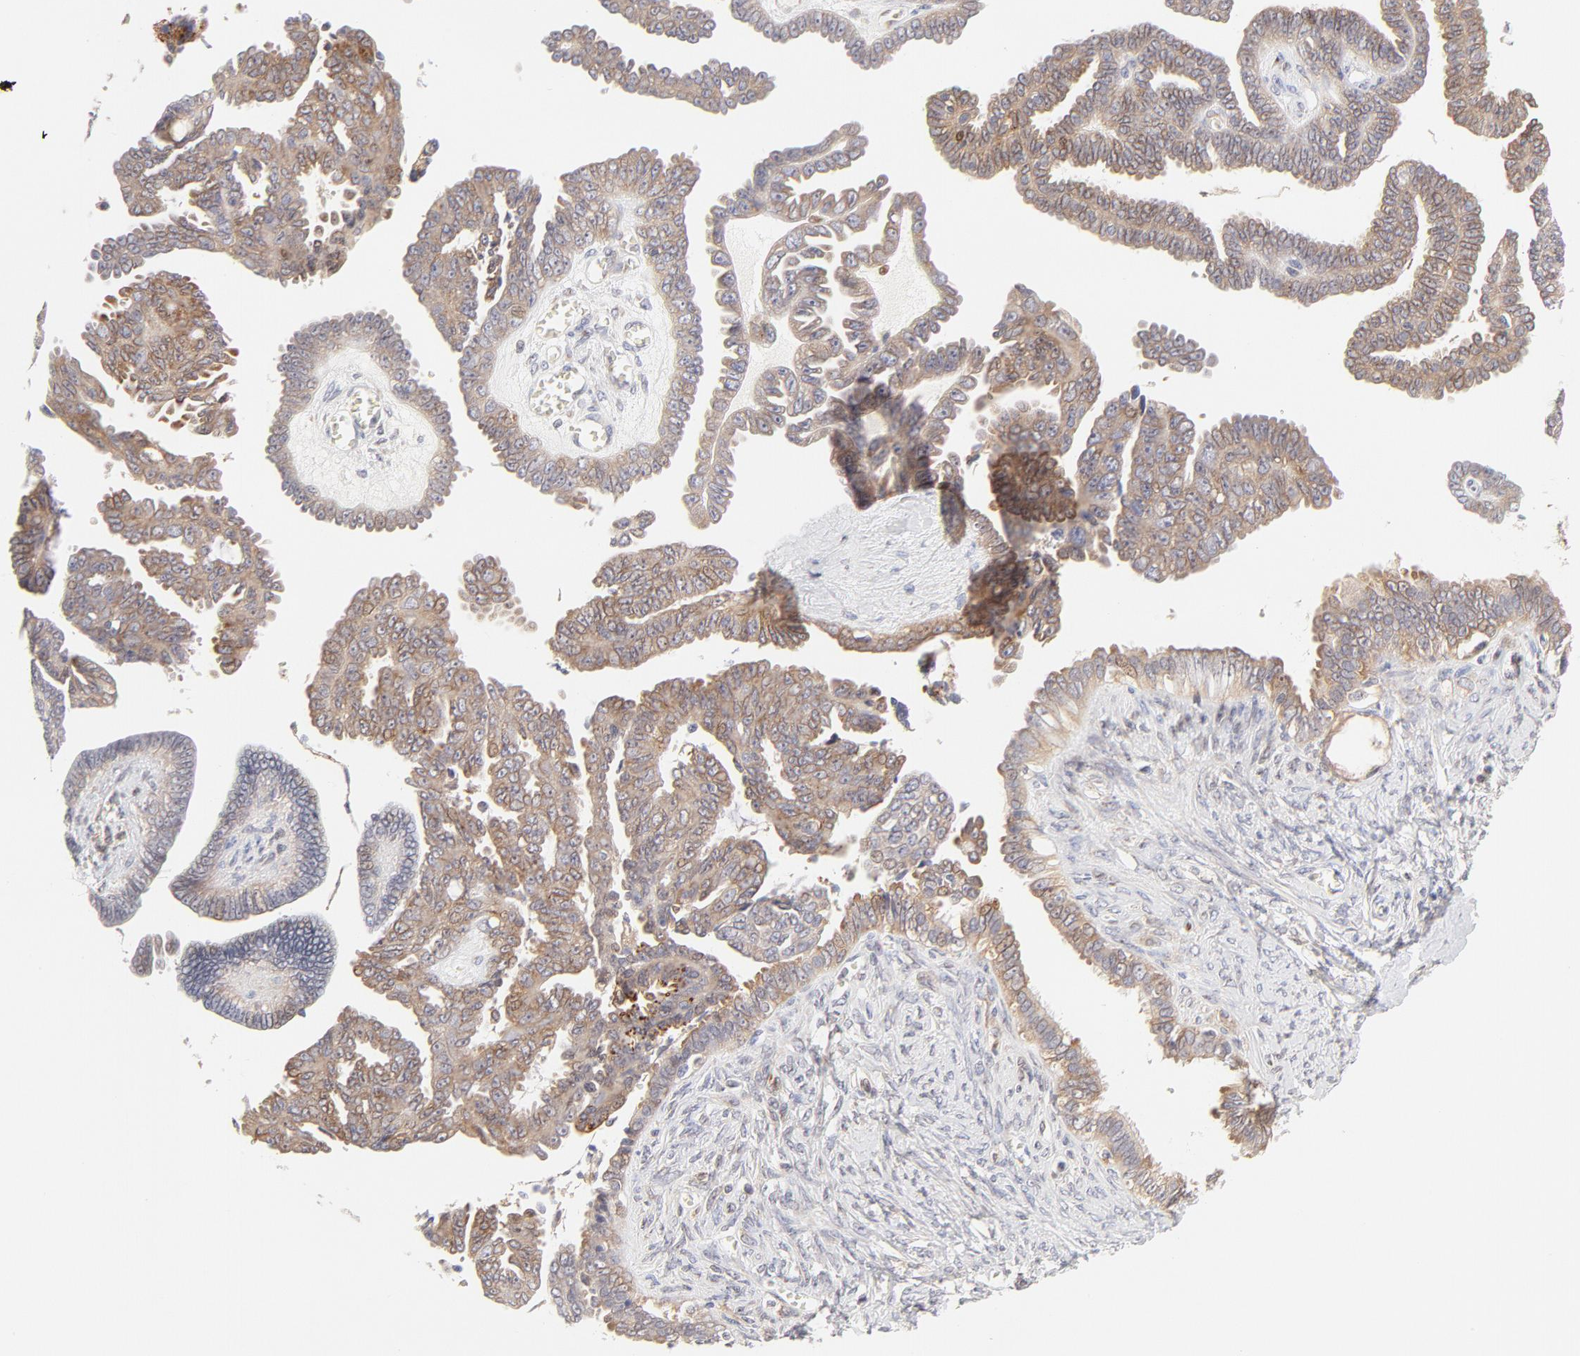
{"staining": {"intensity": "moderate", "quantity": ">75%", "location": "cytoplasmic/membranous"}, "tissue": "ovarian cancer", "cell_type": "Tumor cells", "image_type": "cancer", "snomed": [{"axis": "morphology", "description": "Cystadenocarcinoma, serous, NOS"}, {"axis": "topography", "description": "Ovary"}], "caption": "Ovarian cancer tissue displays moderate cytoplasmic/membranous expression in approximately >75% of tumor cells", "gene": "RPS6KA1", "patient": {"sex": "female", "age": 71}}